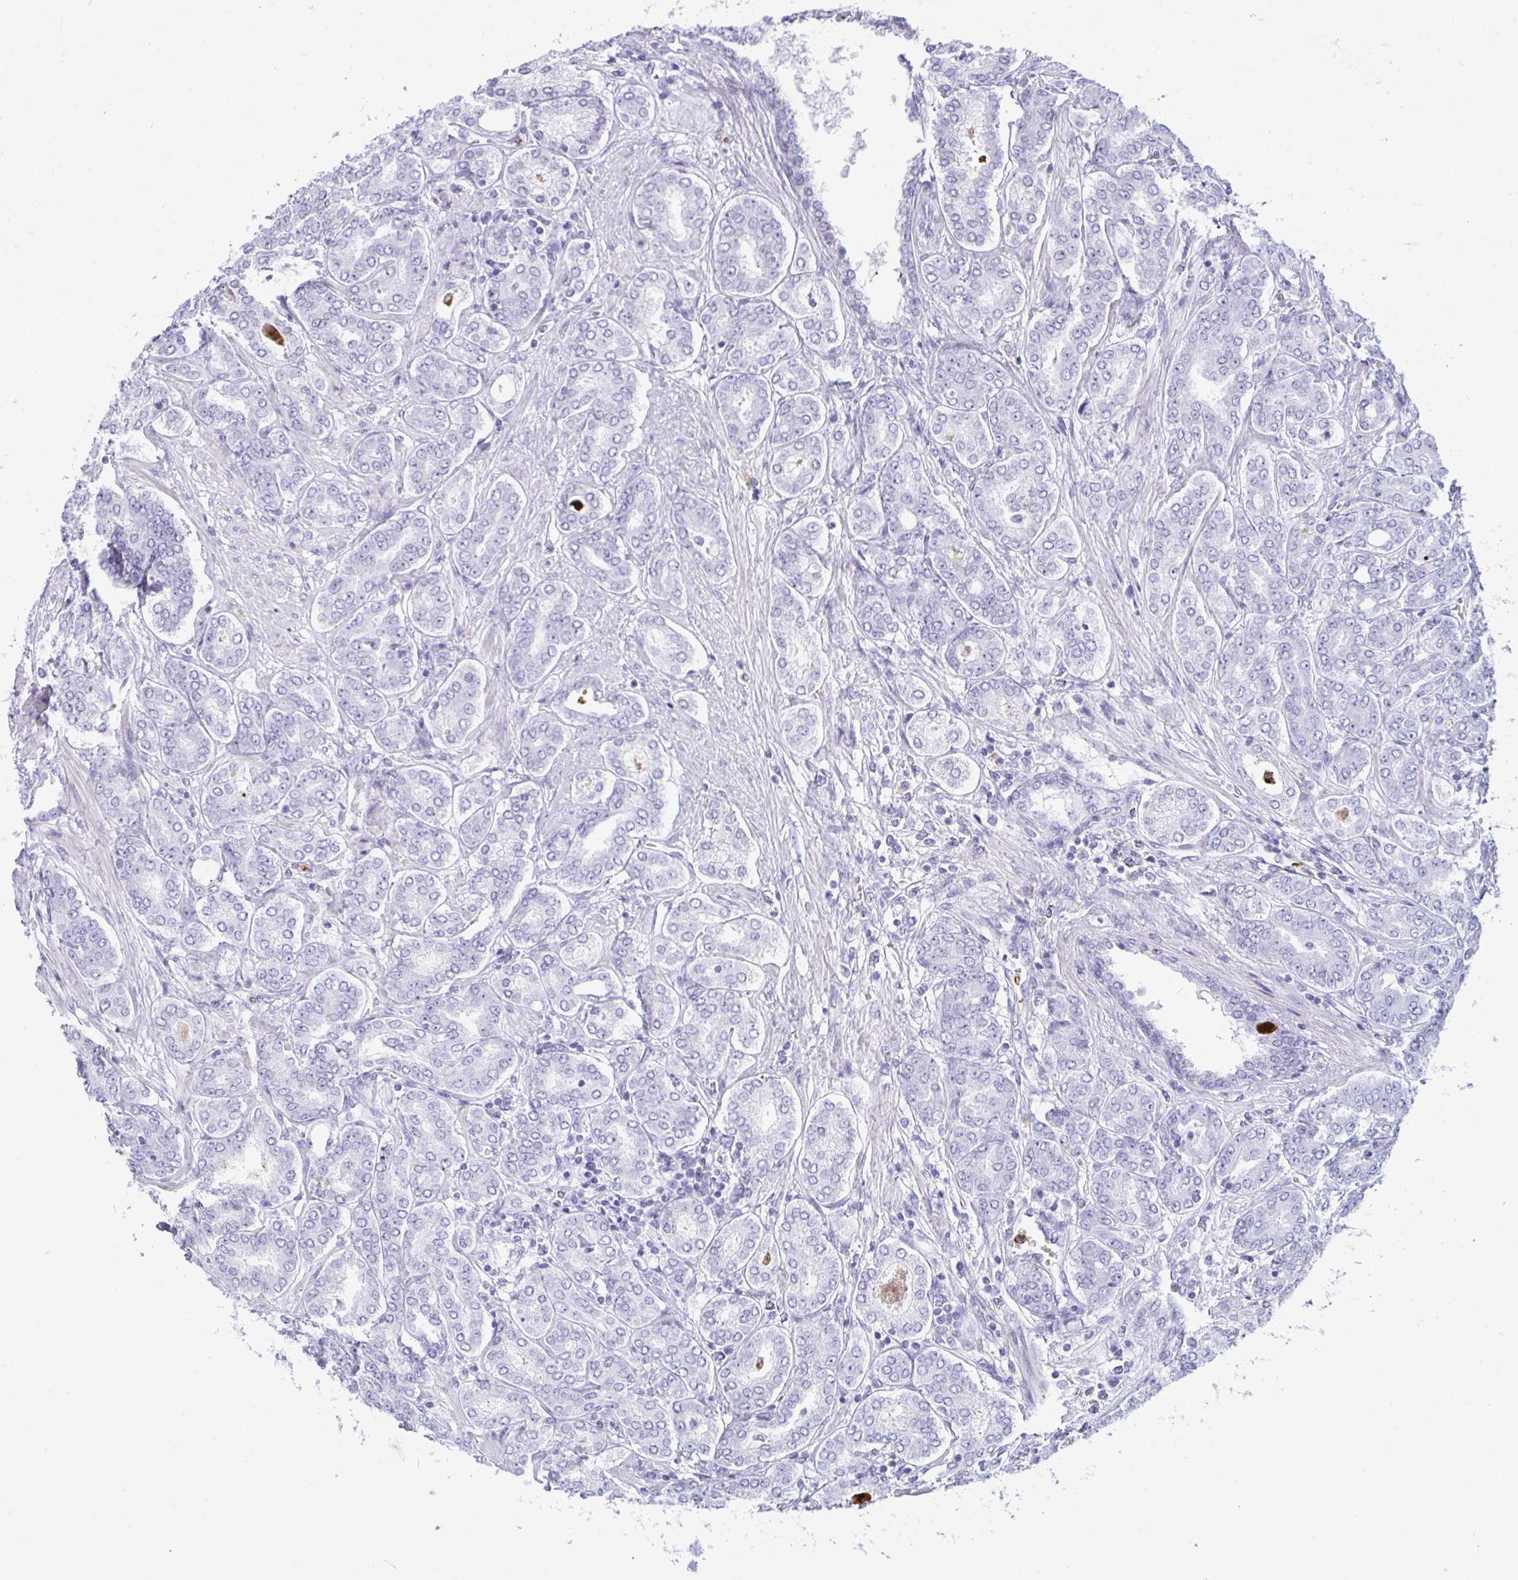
{"staining": {"intensity": "negative", "quantity": "none", "location": "none"}, "tissue": "prostate cancer", "cell_type": "Tumor cells", "image_type": "cancer", "snomed": [{"axis": "morphology", "description": "Adenocarcinoma, High grade"}, {"axis": "topography", "description": "Prostate"}], "caption": "This is an immunohistochemistry micrograph of human adenocarcinoma (high-grade) (prostate). There is no expression in tumor cells.", "gene": "ARHGAP42", "patient": {"sex": "male", "age": 72}}